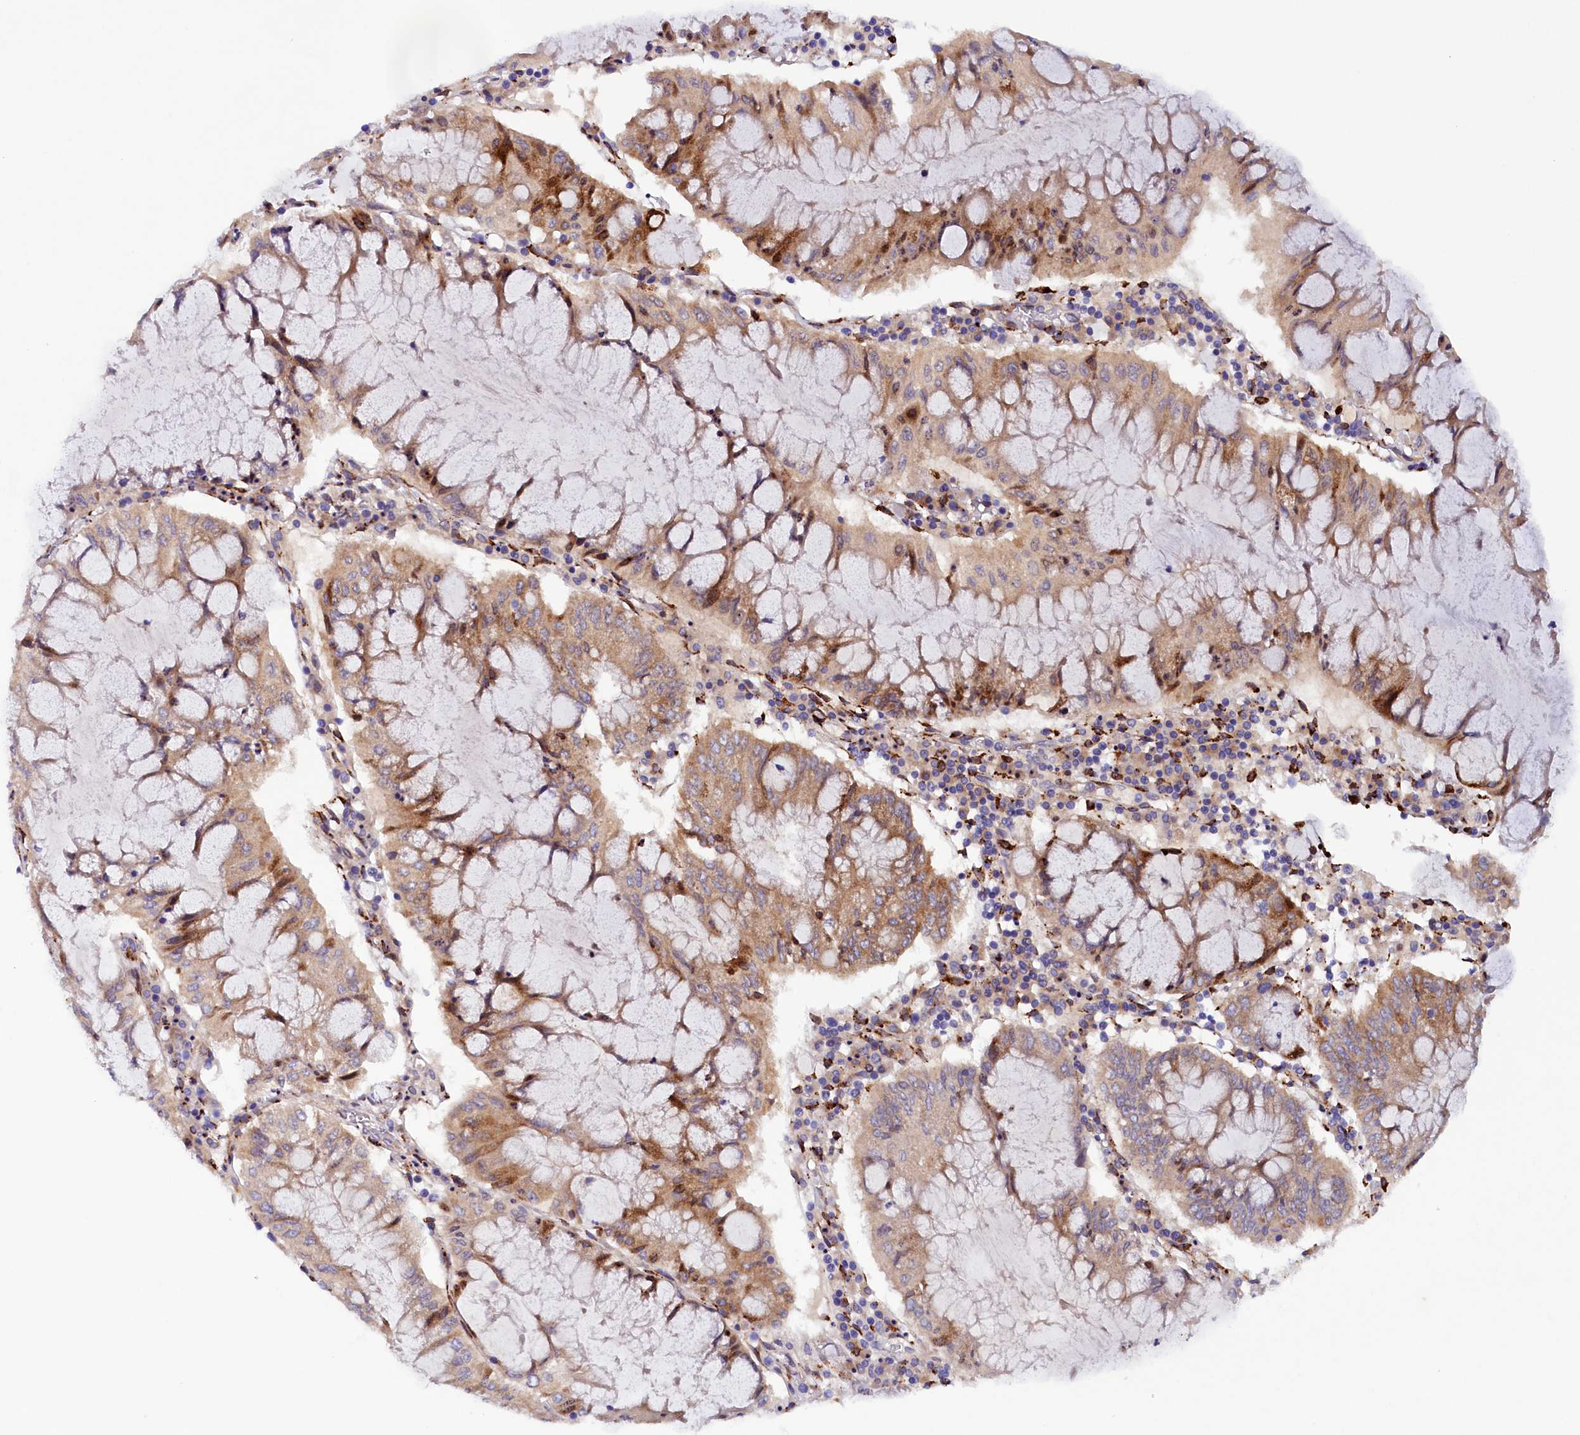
{"staining": {"intensity": "moderate", "quantity": ">75%", "location": "cytoplasmic/membranous"}, "tissue": "pancreatic cancer", "cell_type": "Tumor cells", "image_type": "cancer", "snomed": [{"axis": "morphology", "description": "Adenocarcinoma, NOS"}, {"axis": "topography", "description": "Pancreas"}], "caption": "Pancreatic adenocarcinoma stained with DAB immunohistochemistry reveals medium levels of moderate cytoplasmic/membranous staining in about >75% of tumor cells.", "gene": "ARRDC4", "patient": {"sex": "female", "age": 50}}